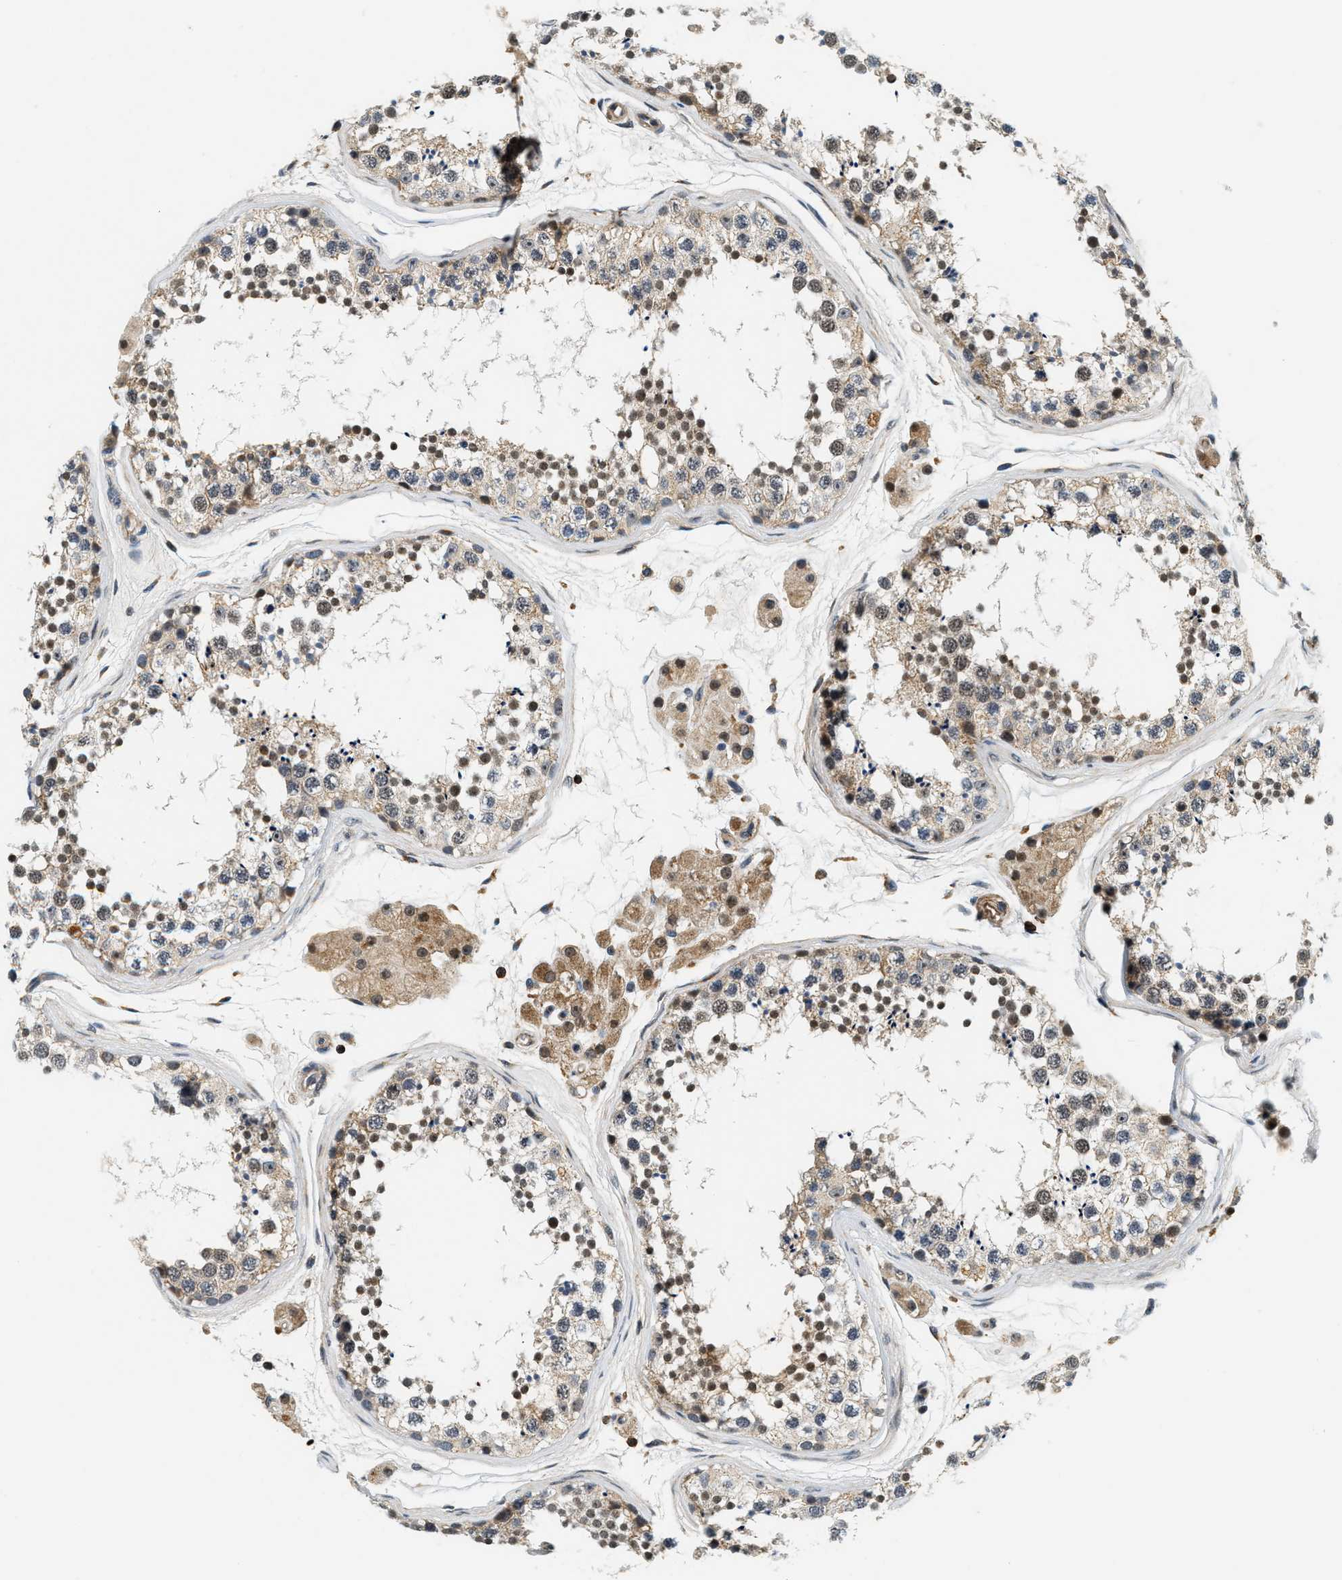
{"staining": {"intensity": "weak", "quantity": ">75%", "location": "cytoplasmic/membranous"}, "tissue": "testis", "cell_type": "Cells in seminiferous ducts", "image_type": "normal", "snomed": [{"axis": "morphology", "description": "Normal tissue, NOS"}, {"axis": "topography", "description": "Testis"}], "caption": "Weak cytoplasmic/membranous positivity for a protein is seen in approximately >75% of cells in seminiferous ducts of unremarkable testis using immunohistochemistry.", "gene": "SAMD9", "patient": {"sex": "male", "age": 56}}